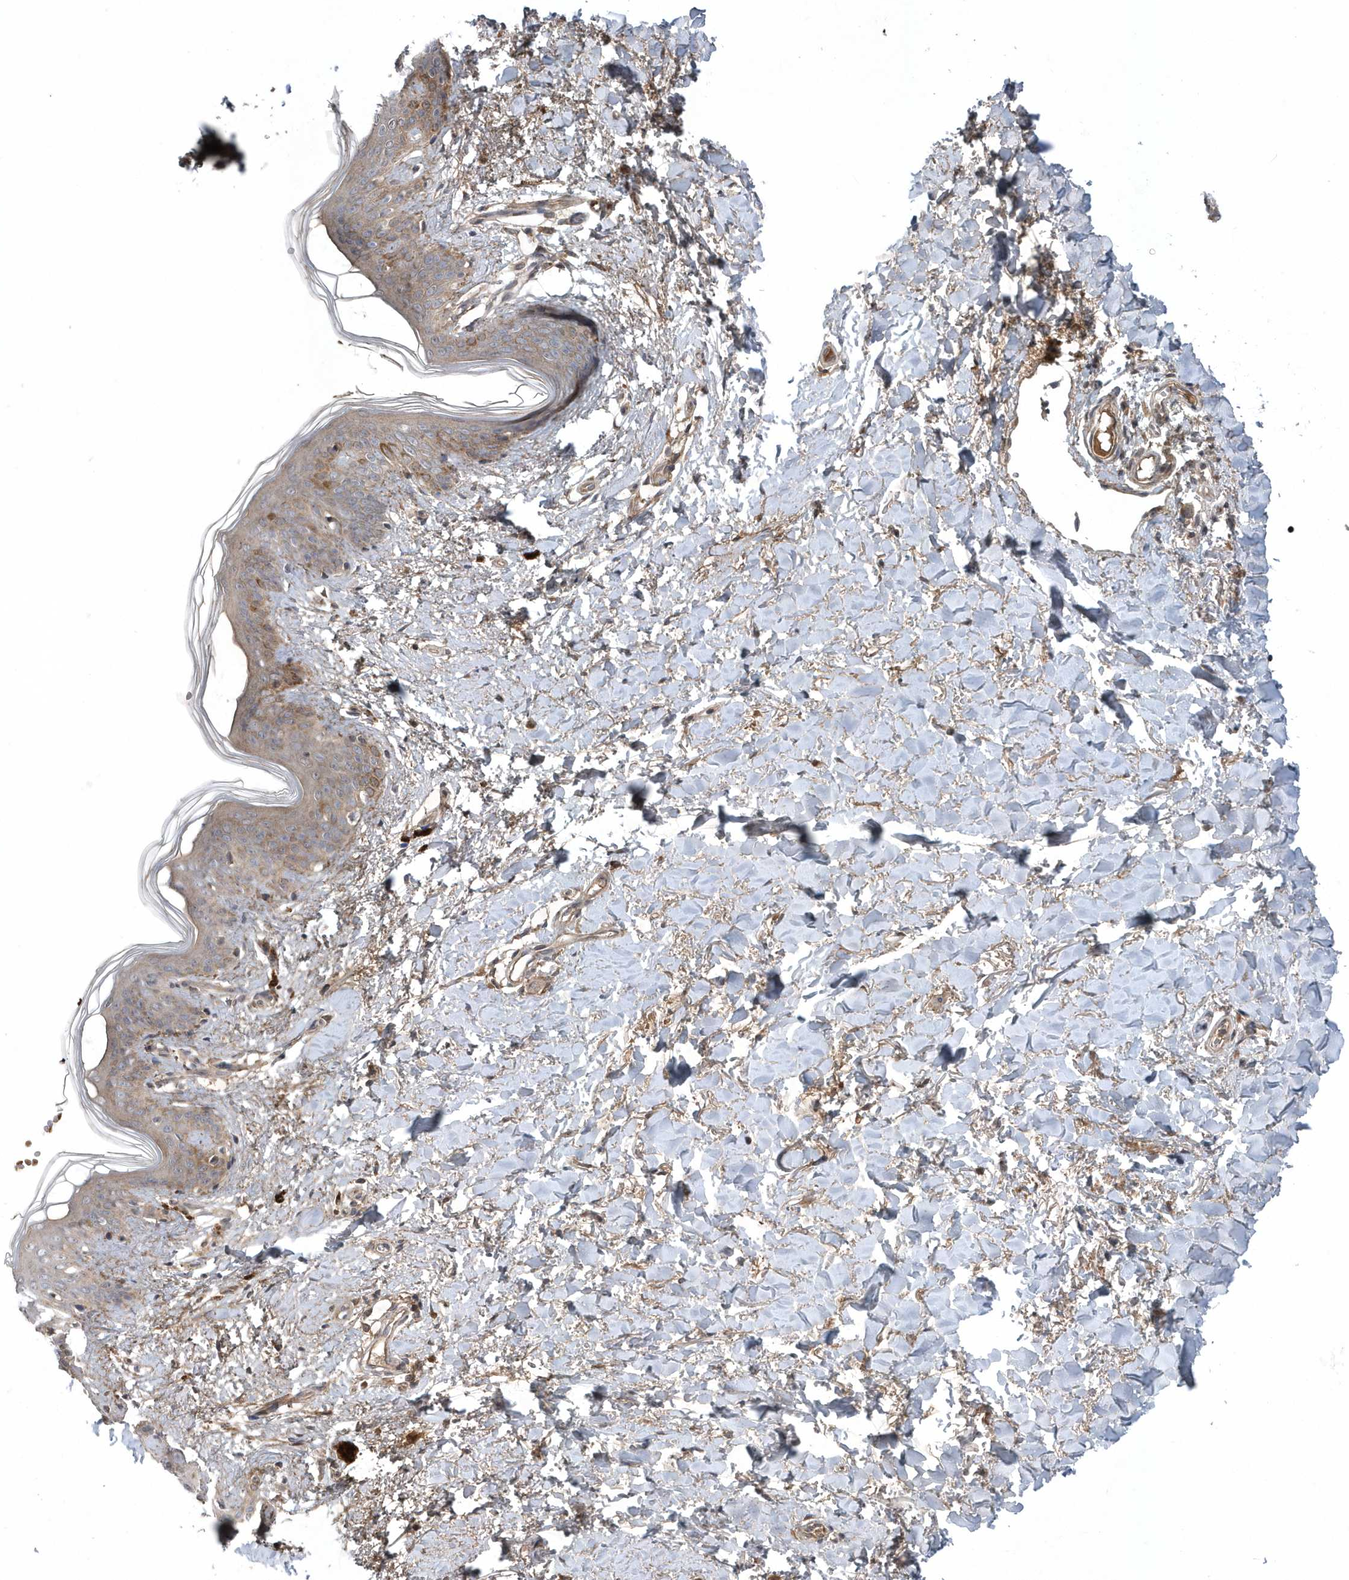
{"staining": {"intensity": "weak", "quantity": ">75%", "location": "cytoplasmic/membranous"}, "tissue": "skin", "cell_type": "Fibroblasts", "image_type": "normal", "snomed": [{"axis": "morphology", "description": "Normal tissue, NOS"}, {"axis": "topography", "description": "Skin"}], "caption": "This image reveals unremarkable skin stained with IHC to label a protein in brown. The cytoplasmic/membranous of fibroblasts show weak positivity for the protein. Nuclei are counter-stained blue.", "gene": "HMGCS1", "patient": {"sex": "female", "age": 46}}